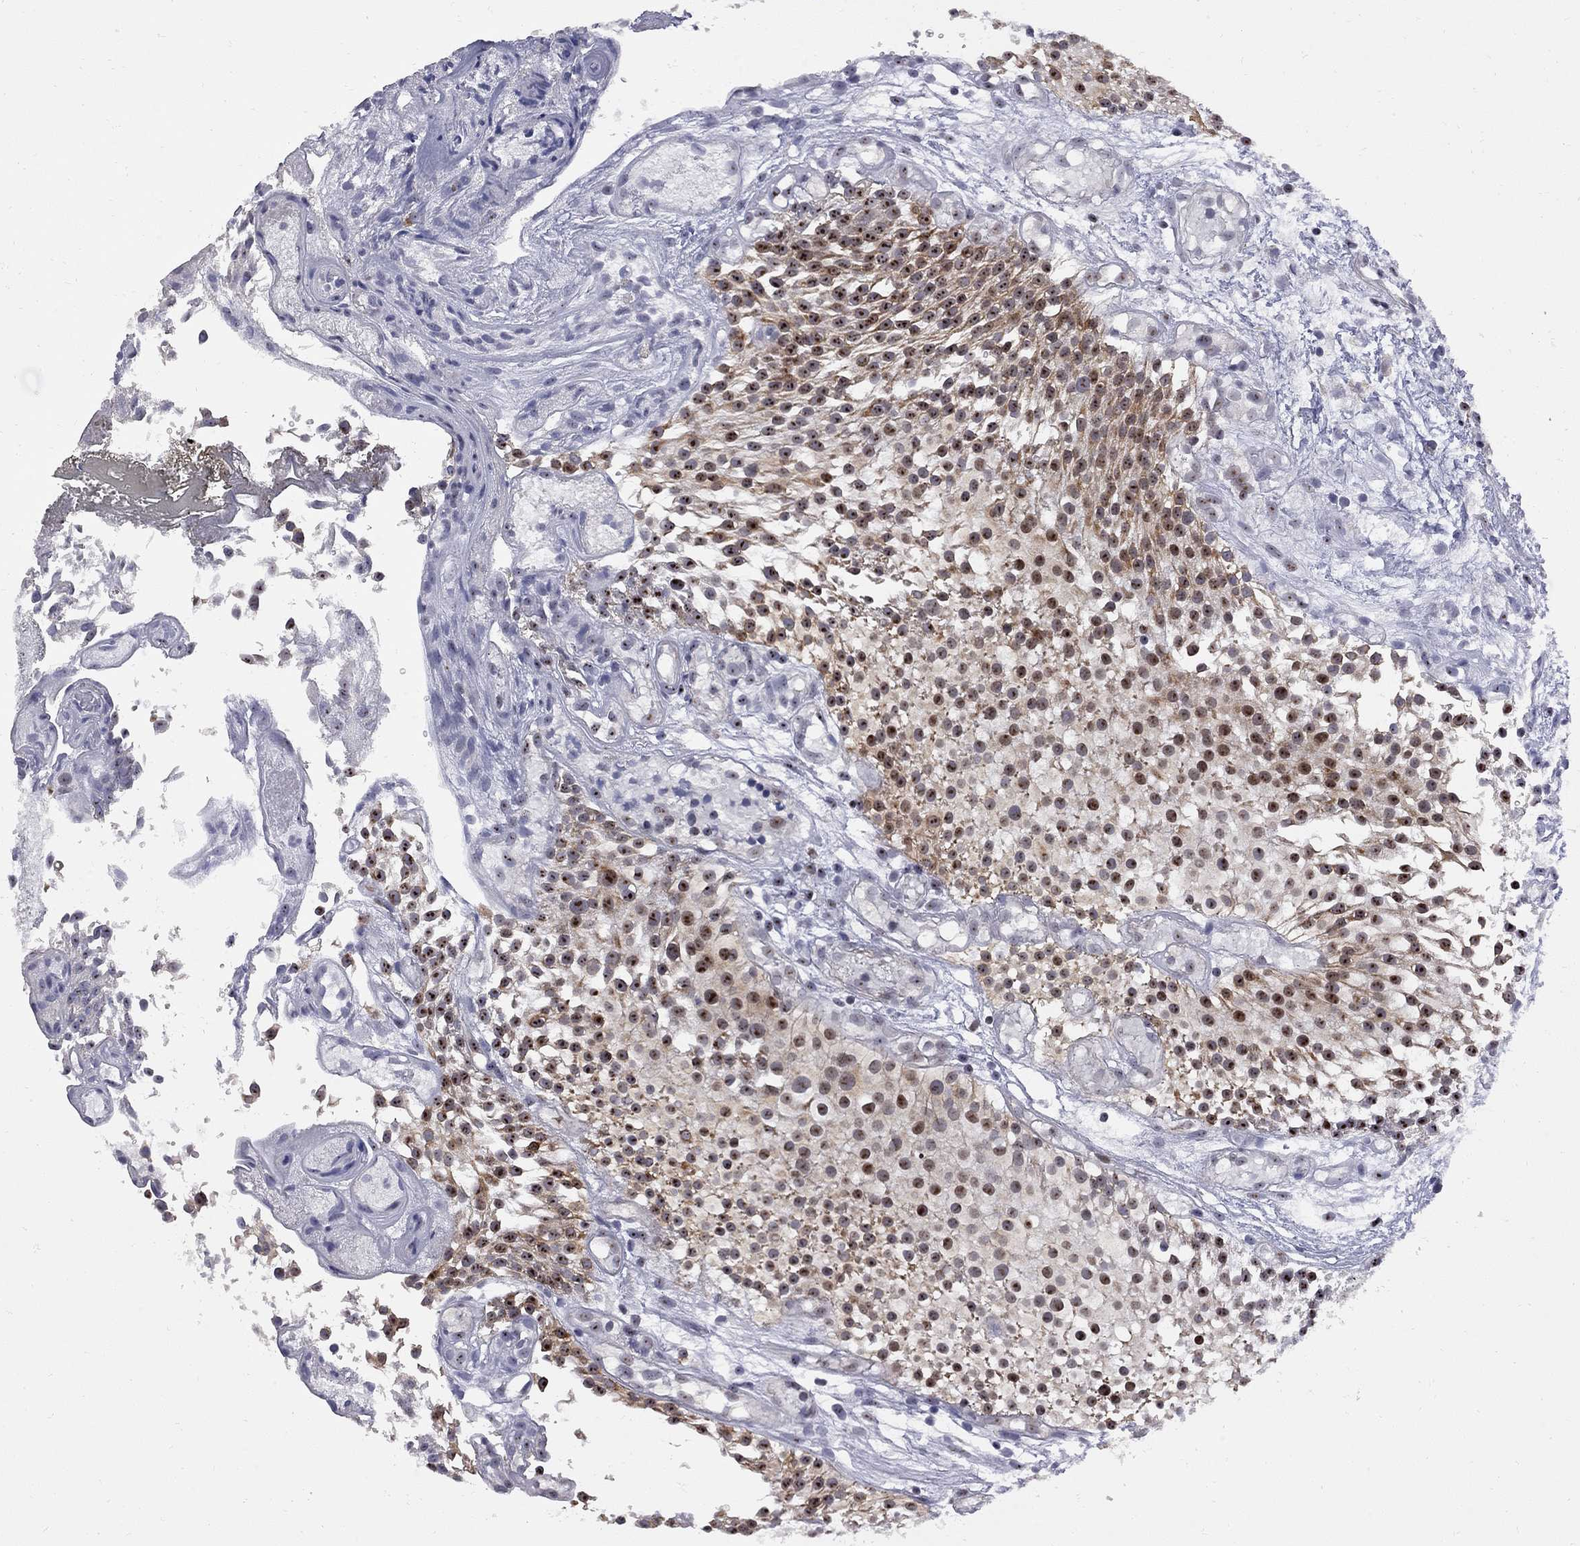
{"staining": {"intensity": "moderate", "quantity": "25%-75%", "location": "nuclear"}, "tissue": "urothelial cancer", "cell_type": "Tumor cells", "image_type": "cancer", "snomed": [{"axis": "morphology", "description": "Urothelial carcinoma, Low grade"}, {"axis": "topography", "description": "Urinary bladder"}], "caption": "DAB immunohistochemical staining of human low-grade urothelial carcinoma reveals moderate nuclear protein staining in approximately 25%-75% of tumor cells.", "gene": "DHX33", "patient": {"sex": "male", "age": 79}}